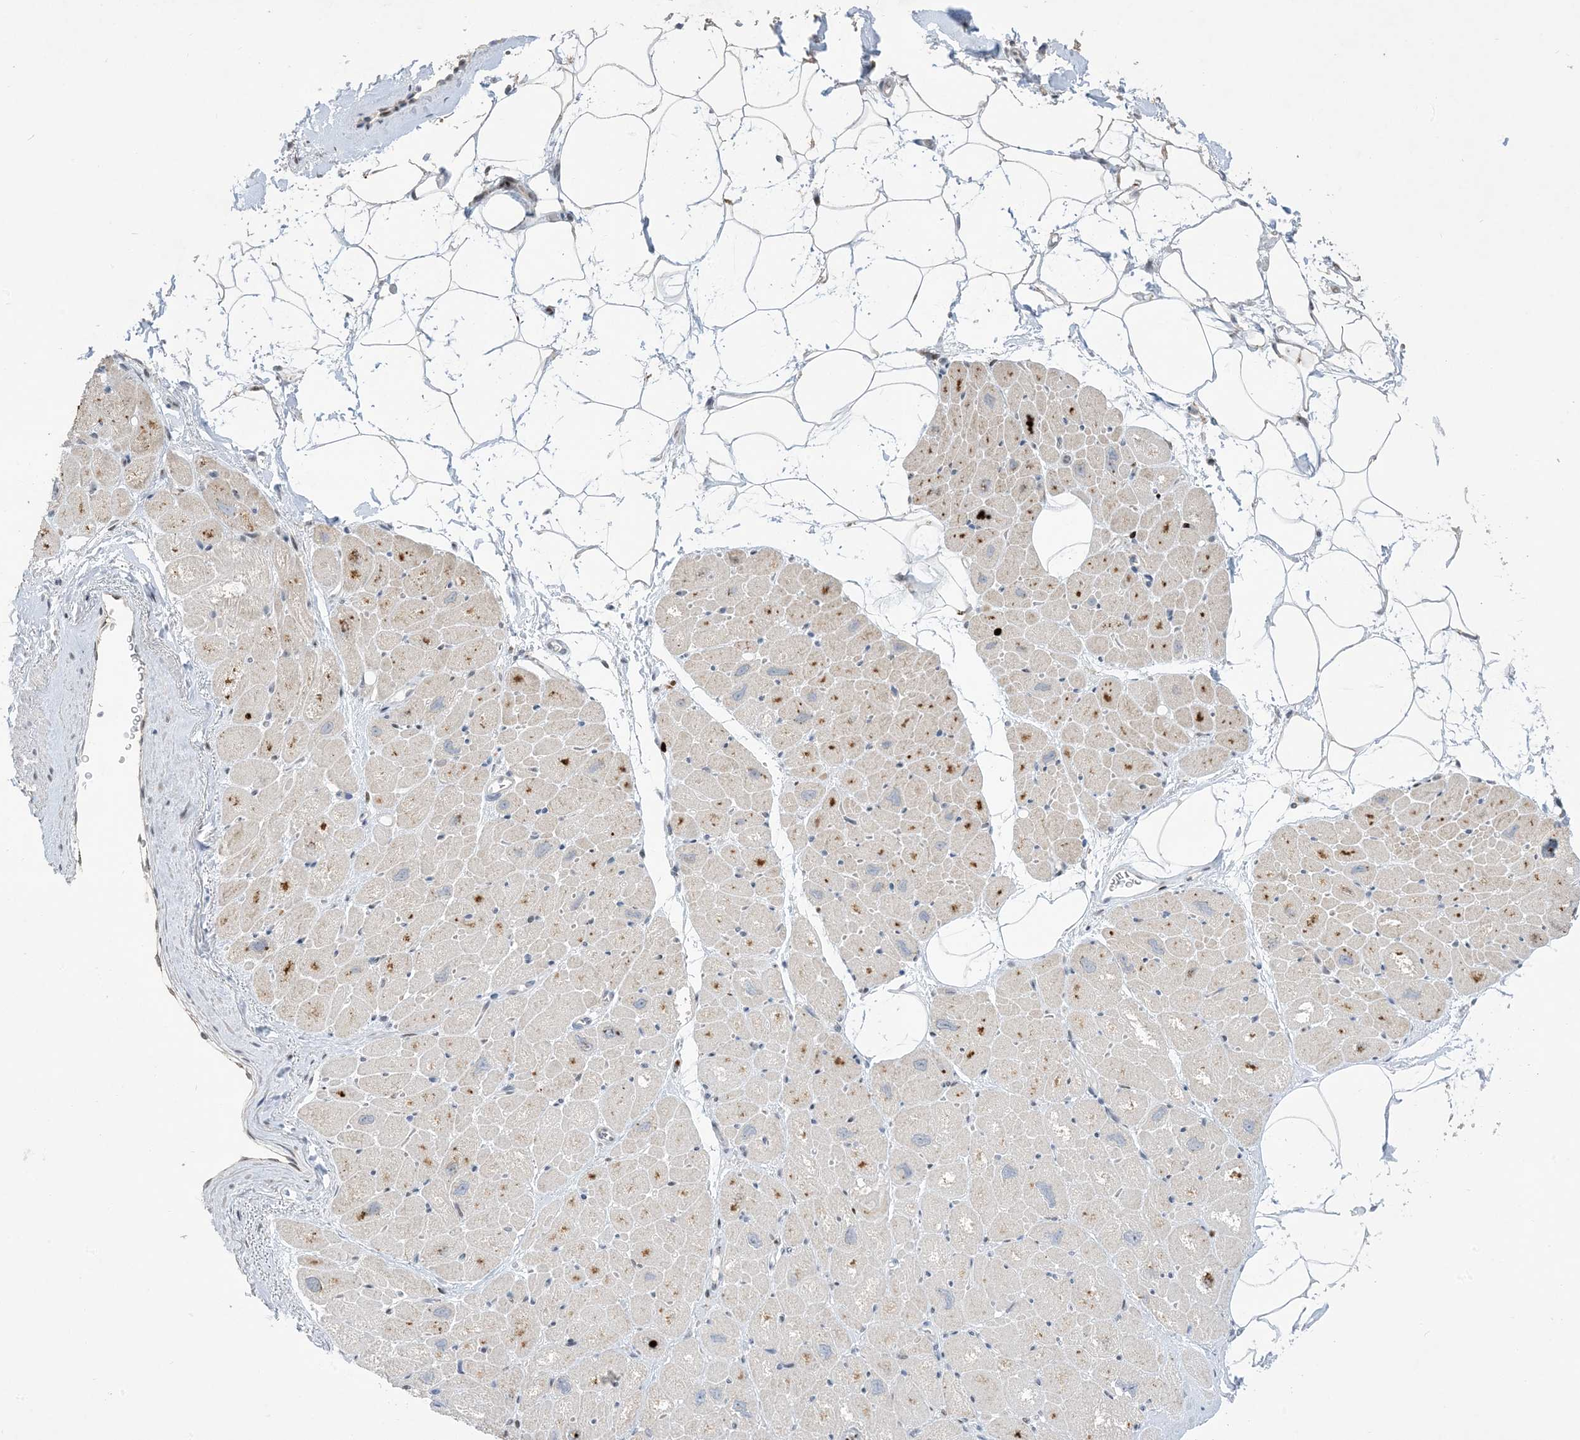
{"staining": {"intensity": "moderate", "quantity": "<25%", "location": "cytoplasmic/membranous"}, "tissue": "heart muscle", "cell_type": "Cardiomyocytes", "image_type": "normal", "snomed": [{"axis": "morphology", "description": "Normal tissue, NOS"}, {"axis": "topography", "description": "Heart"}], "caption": "A low amount of moderate cytoplasmic/membranous positivity is appreciated in approximately <25% of cardiomyocytes in benign heart muscle. (DAB (3,3'-diaminobenzidine) IHC with brightfield microscopy, high magnification).", "gene": "SLC25A53", "patient": {"sex": "male", "age": 50}}